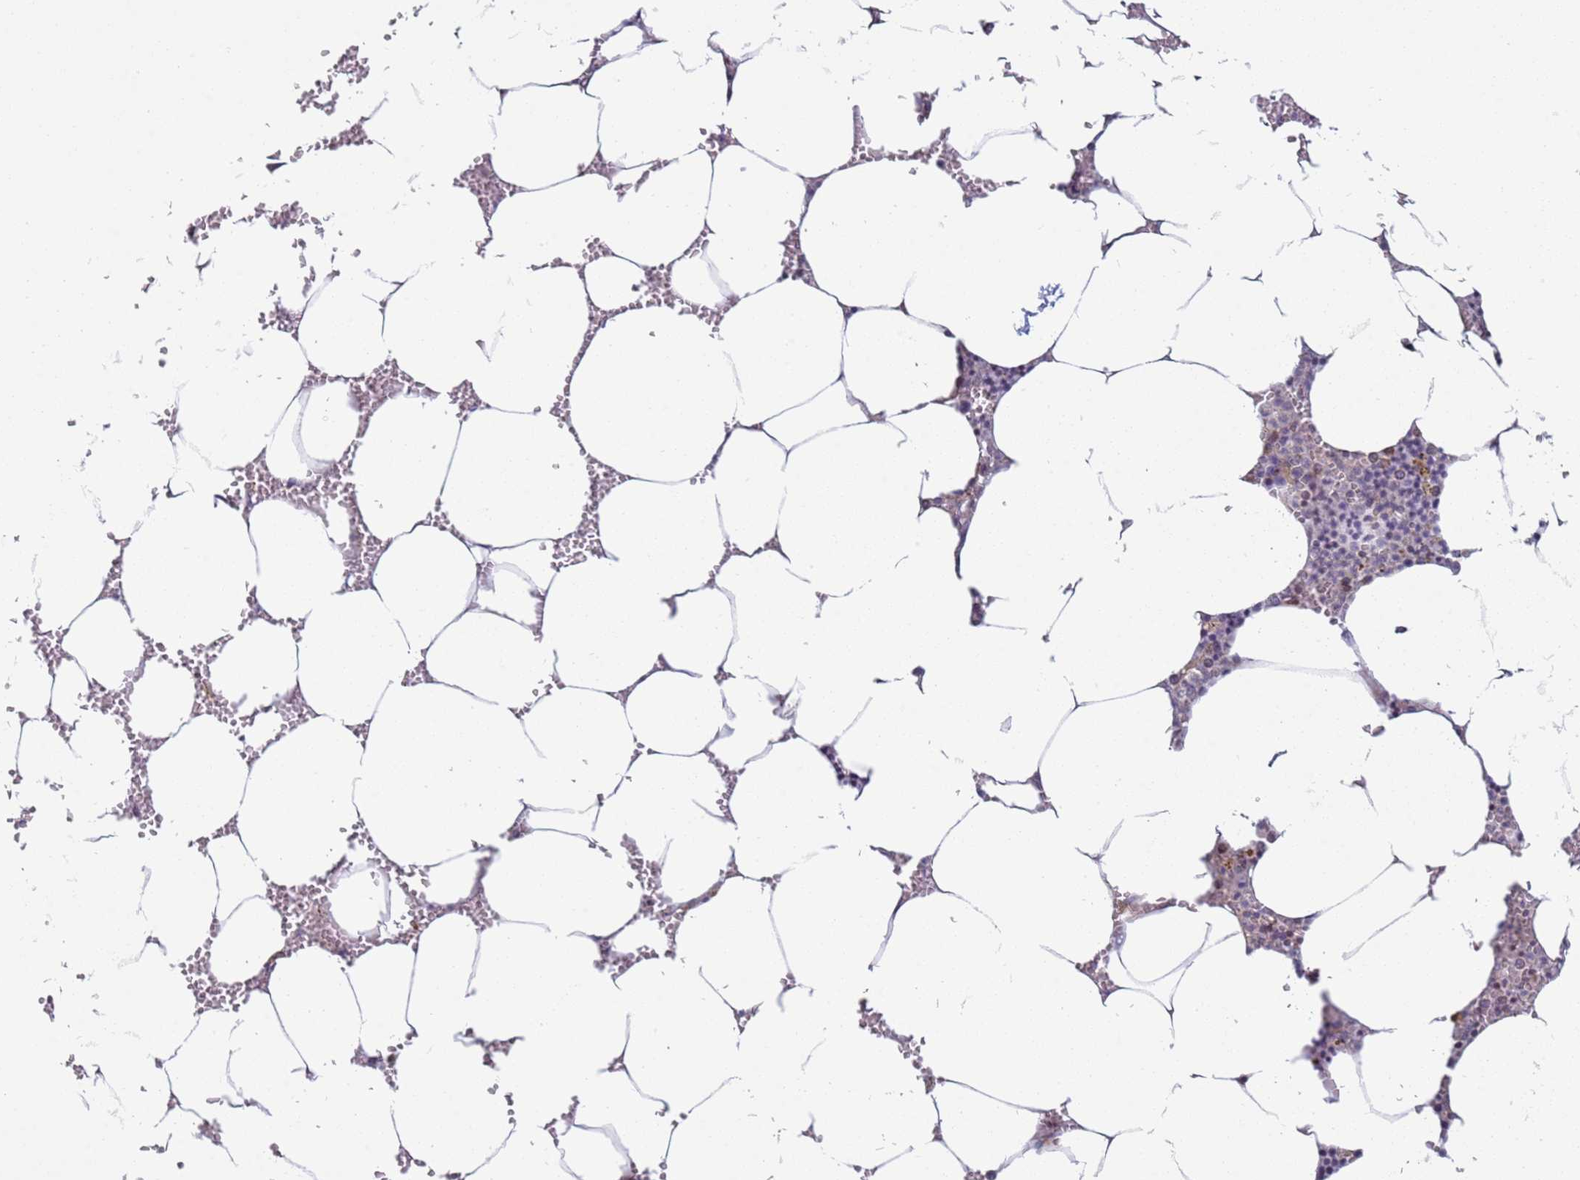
{"staining": {"intensity": "negative", "quantity": "none", "location": "none"}, "tissue": "bone marrow", "cell_type": "Hematopoietic cells", "image_type": "normal", "snomed": [{"axis": "morphology", "description": "Normal tissue, NOS"}, {"axis": "topography", "description": "Bone marrow"}], "caption": "Immunohistochemistry (IHC) photomicrograph of normal bone marrow: bone marrow stained with DAB shows no significant protein staining in hematopoietic cells. Nuclei are stained in blue.", "gene": "SNAPC4", "patient": {"sex": "male", "age": 70}}